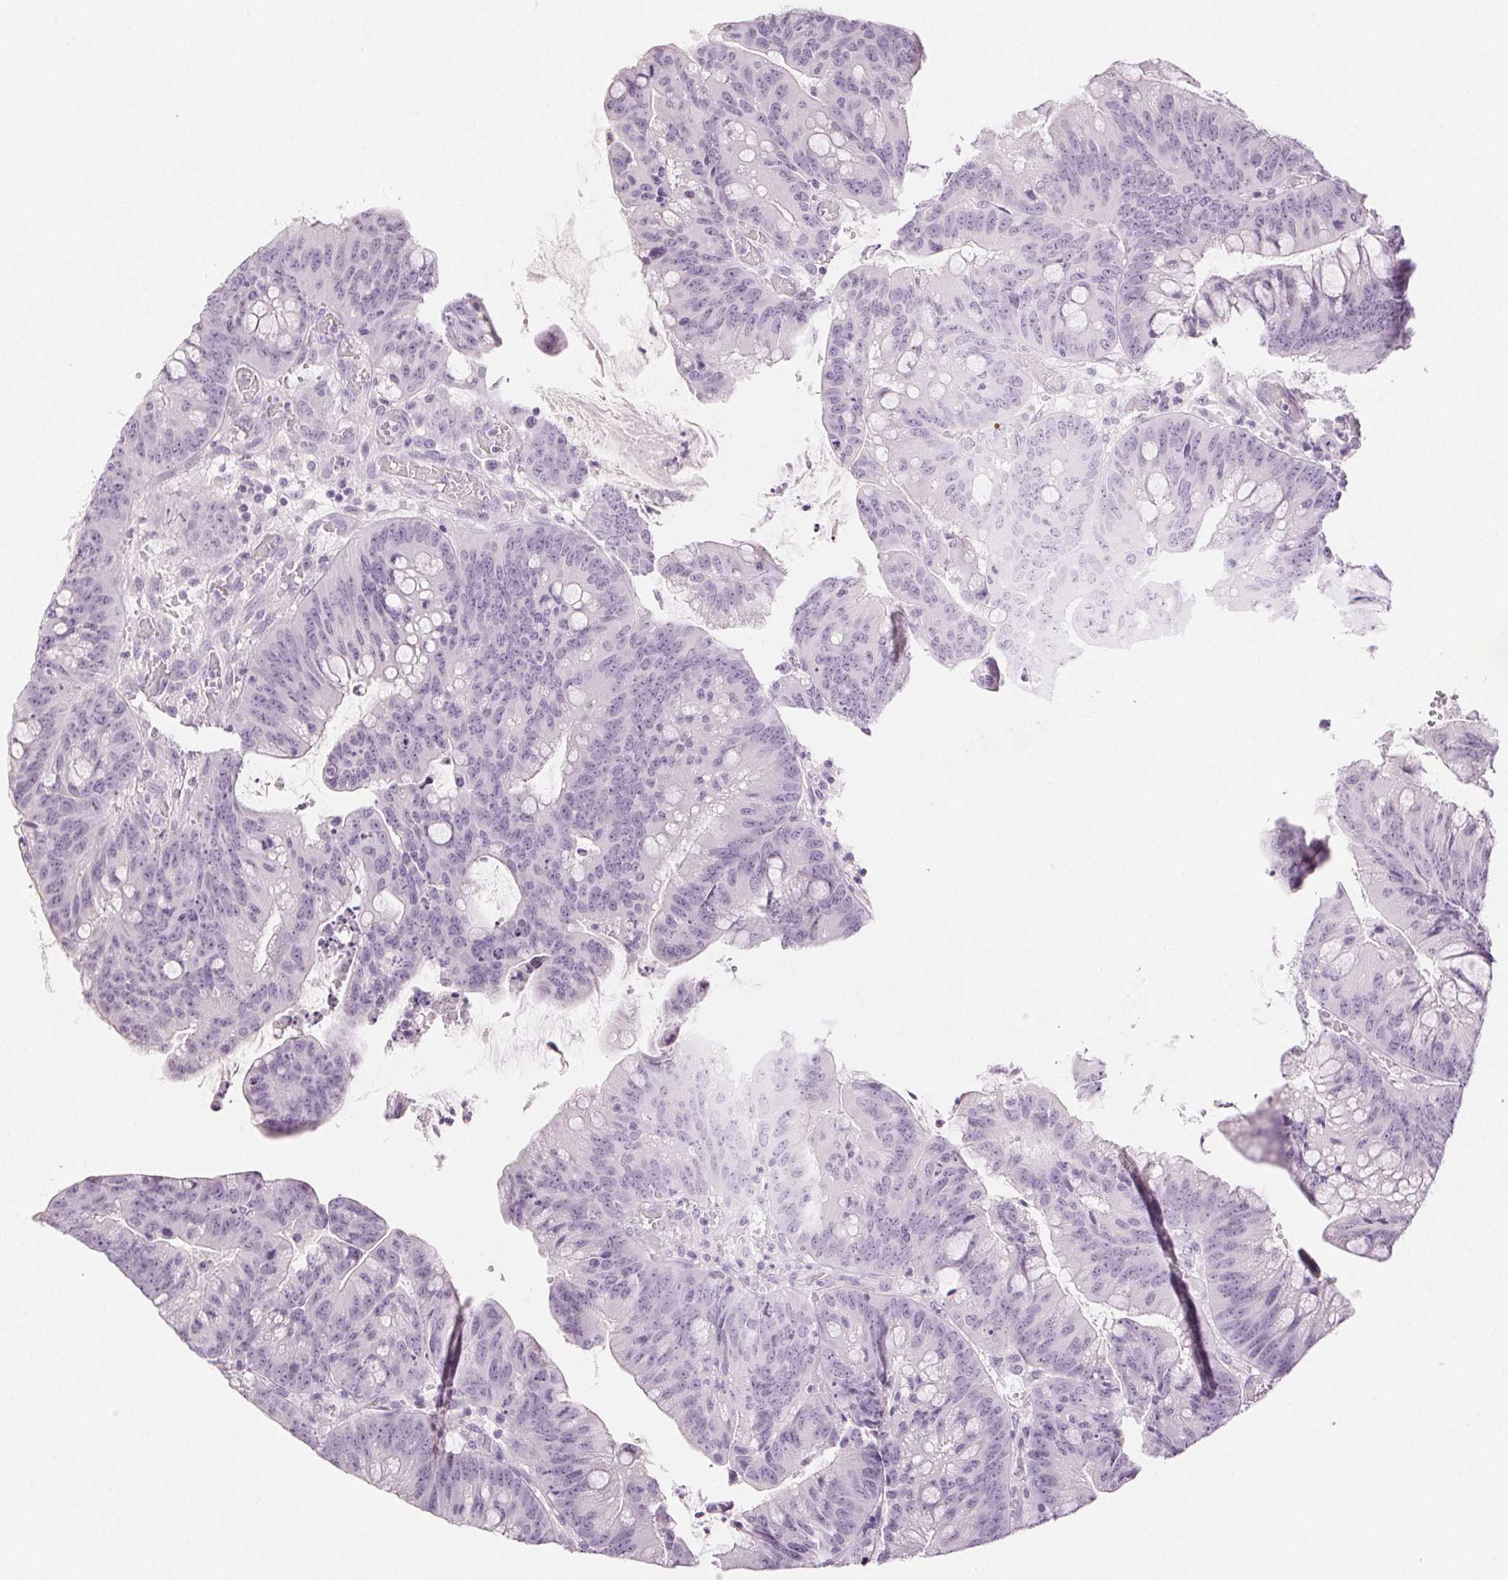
{"staining": {"intensity": "negative", "quantity": "none", "location": "none"}, "tissue": "colorectal cancer", "cell_type": "Tumor cells", "image_type": "cancer", "snomed": [{"axis": "morphology", "description": "Adenocarcinoma, NOS"}, {"axis": "topography", "description": "Colon"}], "caption": "Colorectal adenocarcinoma was stained to show a protein in brown. There is no significant positivity in tumor cells. Nuclei are stained in blue.", "gene": "SLC5A2", "patient": {"sex": "male", "age": 62}}